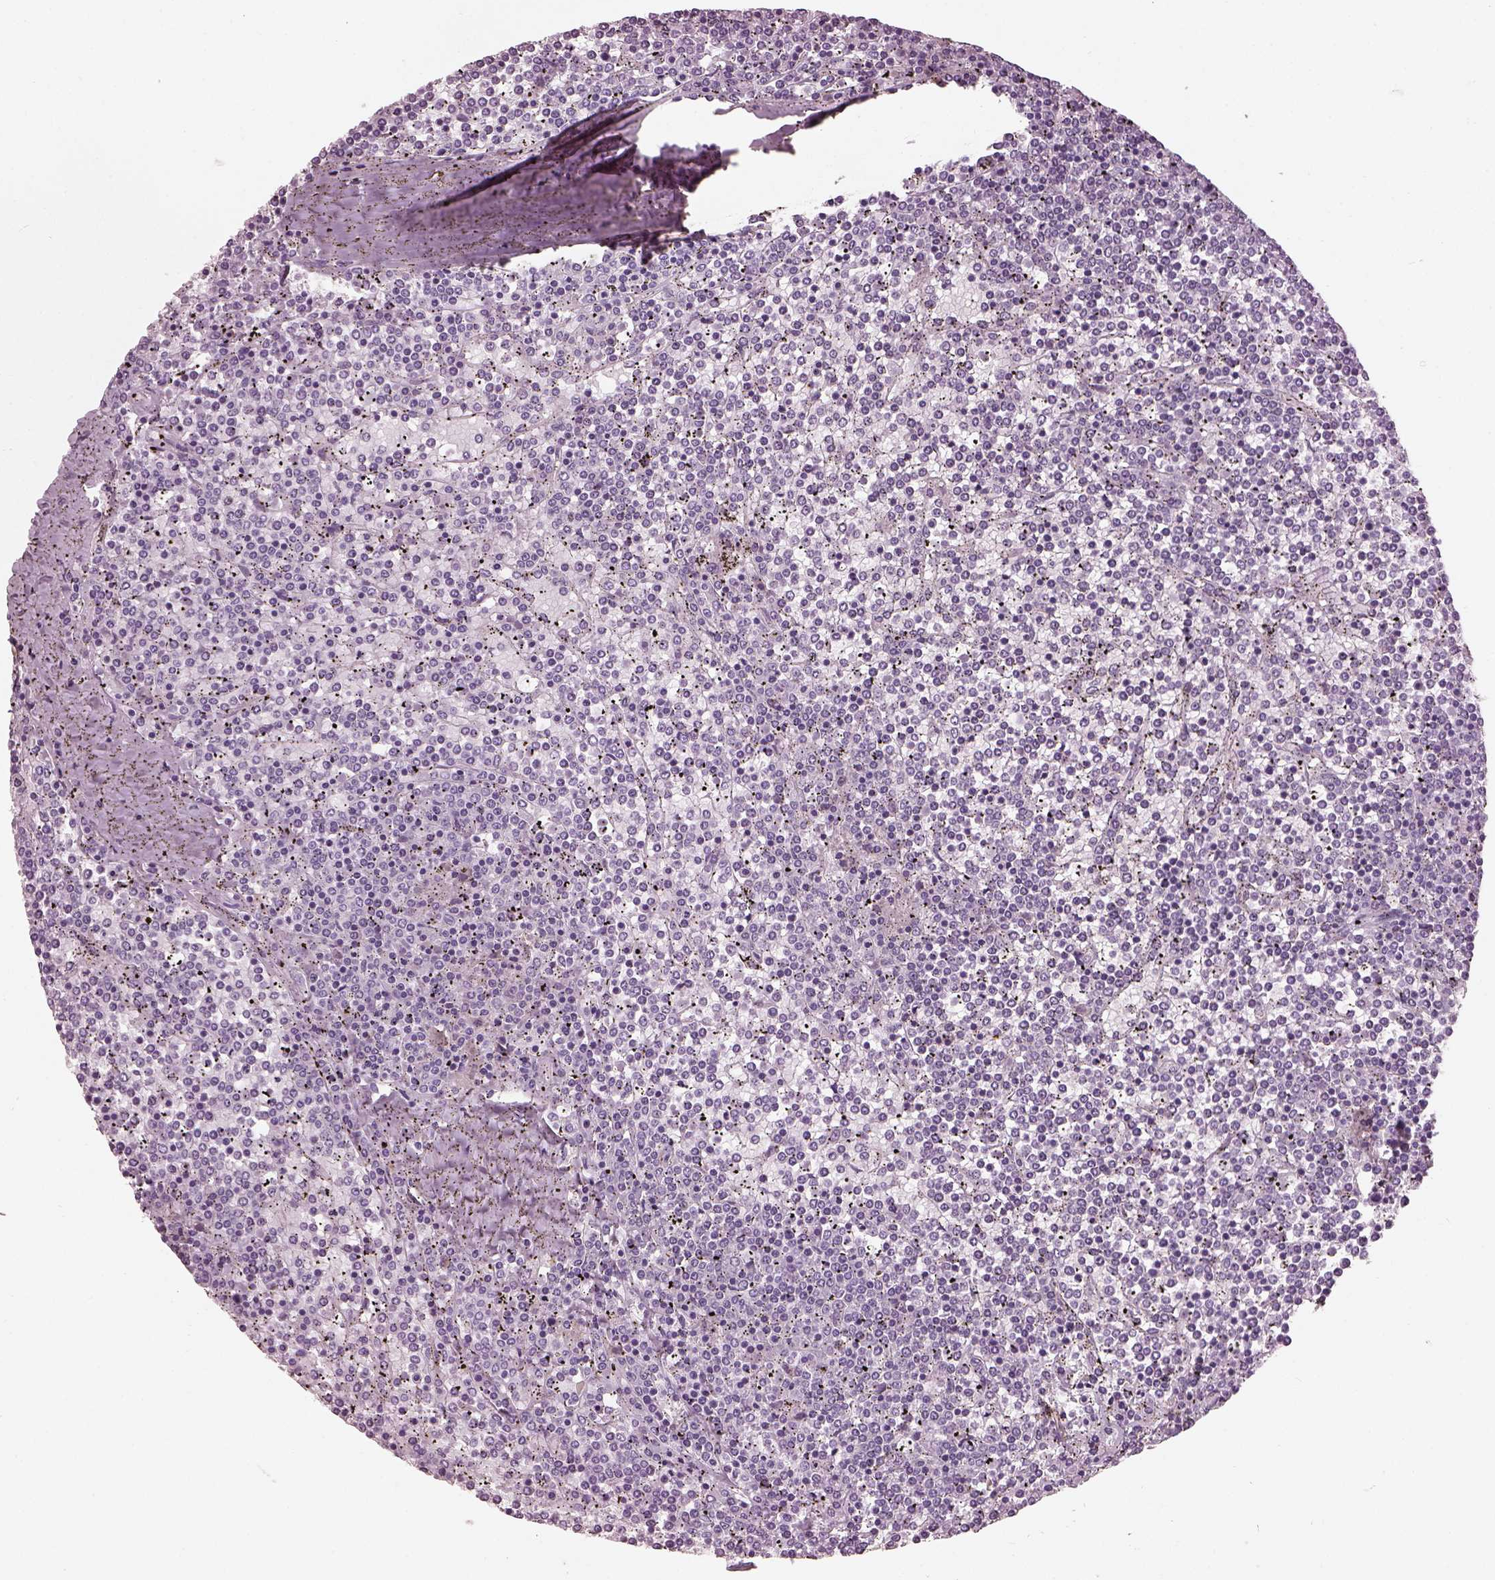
{"staining": {"intensity": "negative", "quantity": "none", "location": "none"}, "tissue": "lymphoma", "cell_type": "Tumor cells", "image_type": "cancer", "snomed": [{"axis": "morphology", "description": "Malignant lymphoma, non-Hodgkin's type, Low grade"}, {"axis": "topography", "description": "Spleen"}], "caption": "A high-resolution image shows IHC staining of malignant lymphoma, non-Hodgkin's type (low-grade), which displays no significant staining in tumor cells. (DAB immunohistochemistry (IHC) visualized using brightfield microscopy, high magnification).", "gene": "HYDIN", "patient": {"sex": "female", "age": 19}}